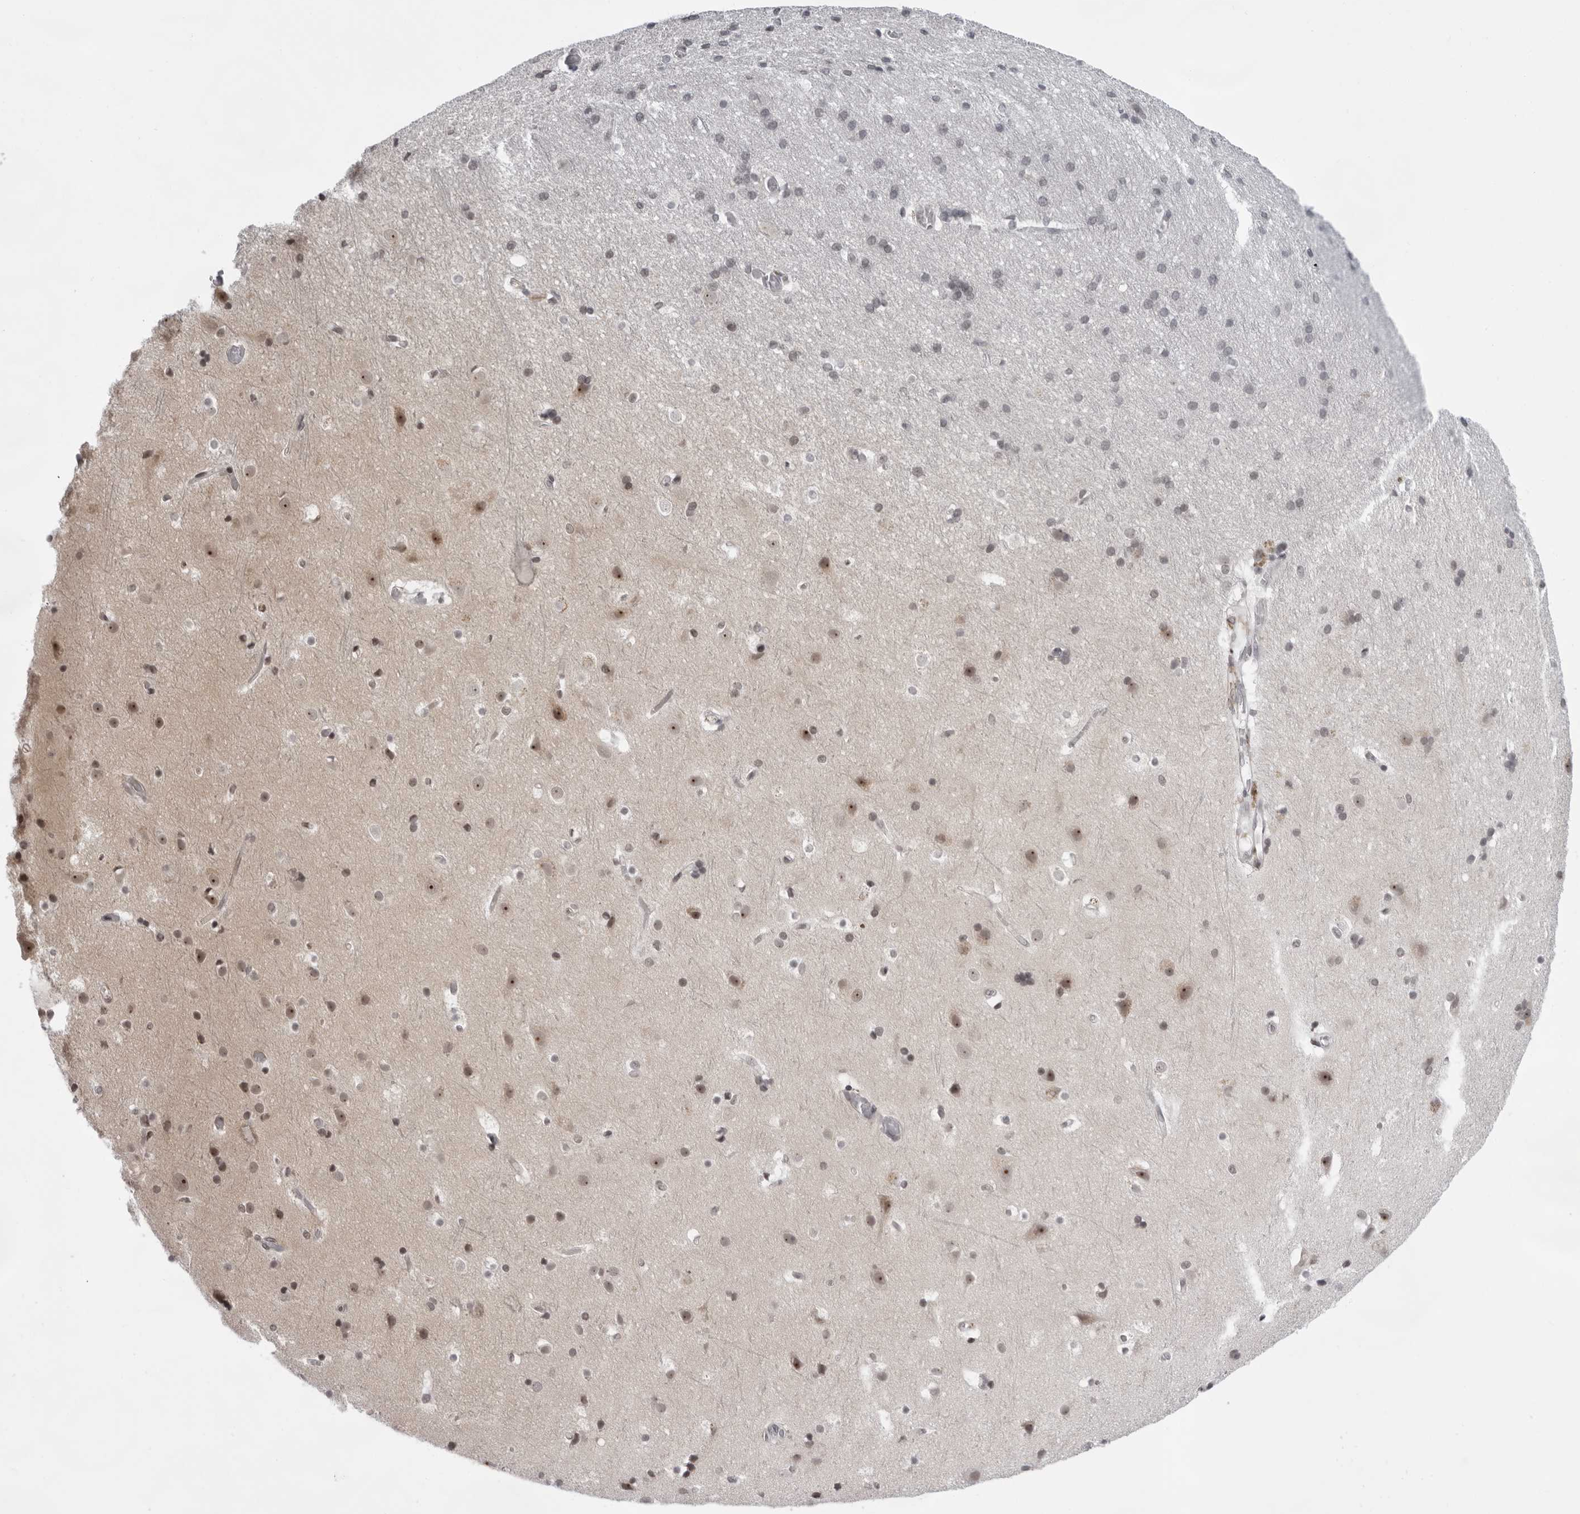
{"staining": {"intensity": "weak", "quantity": "<25%", "location": "nuclear"}, "tissue": "cerebral cortex", "cell_type": "Endothelial cells", "image_type": "normal", "snomed": [{"axis": "morphology", "description": "Normal tissue, NOS"}, {"axis": "topography", "description": "Cerebral cortex"}], "caption": "Immunohistochemistry (IHC) histopathology image of normal cerebral cortex: human cerebral cortex stained with DAB demonstrates no significant protein staining in endothelial cells.", "gene": "EXOSC10", "patient": {"sex": "male", "age": 54}}